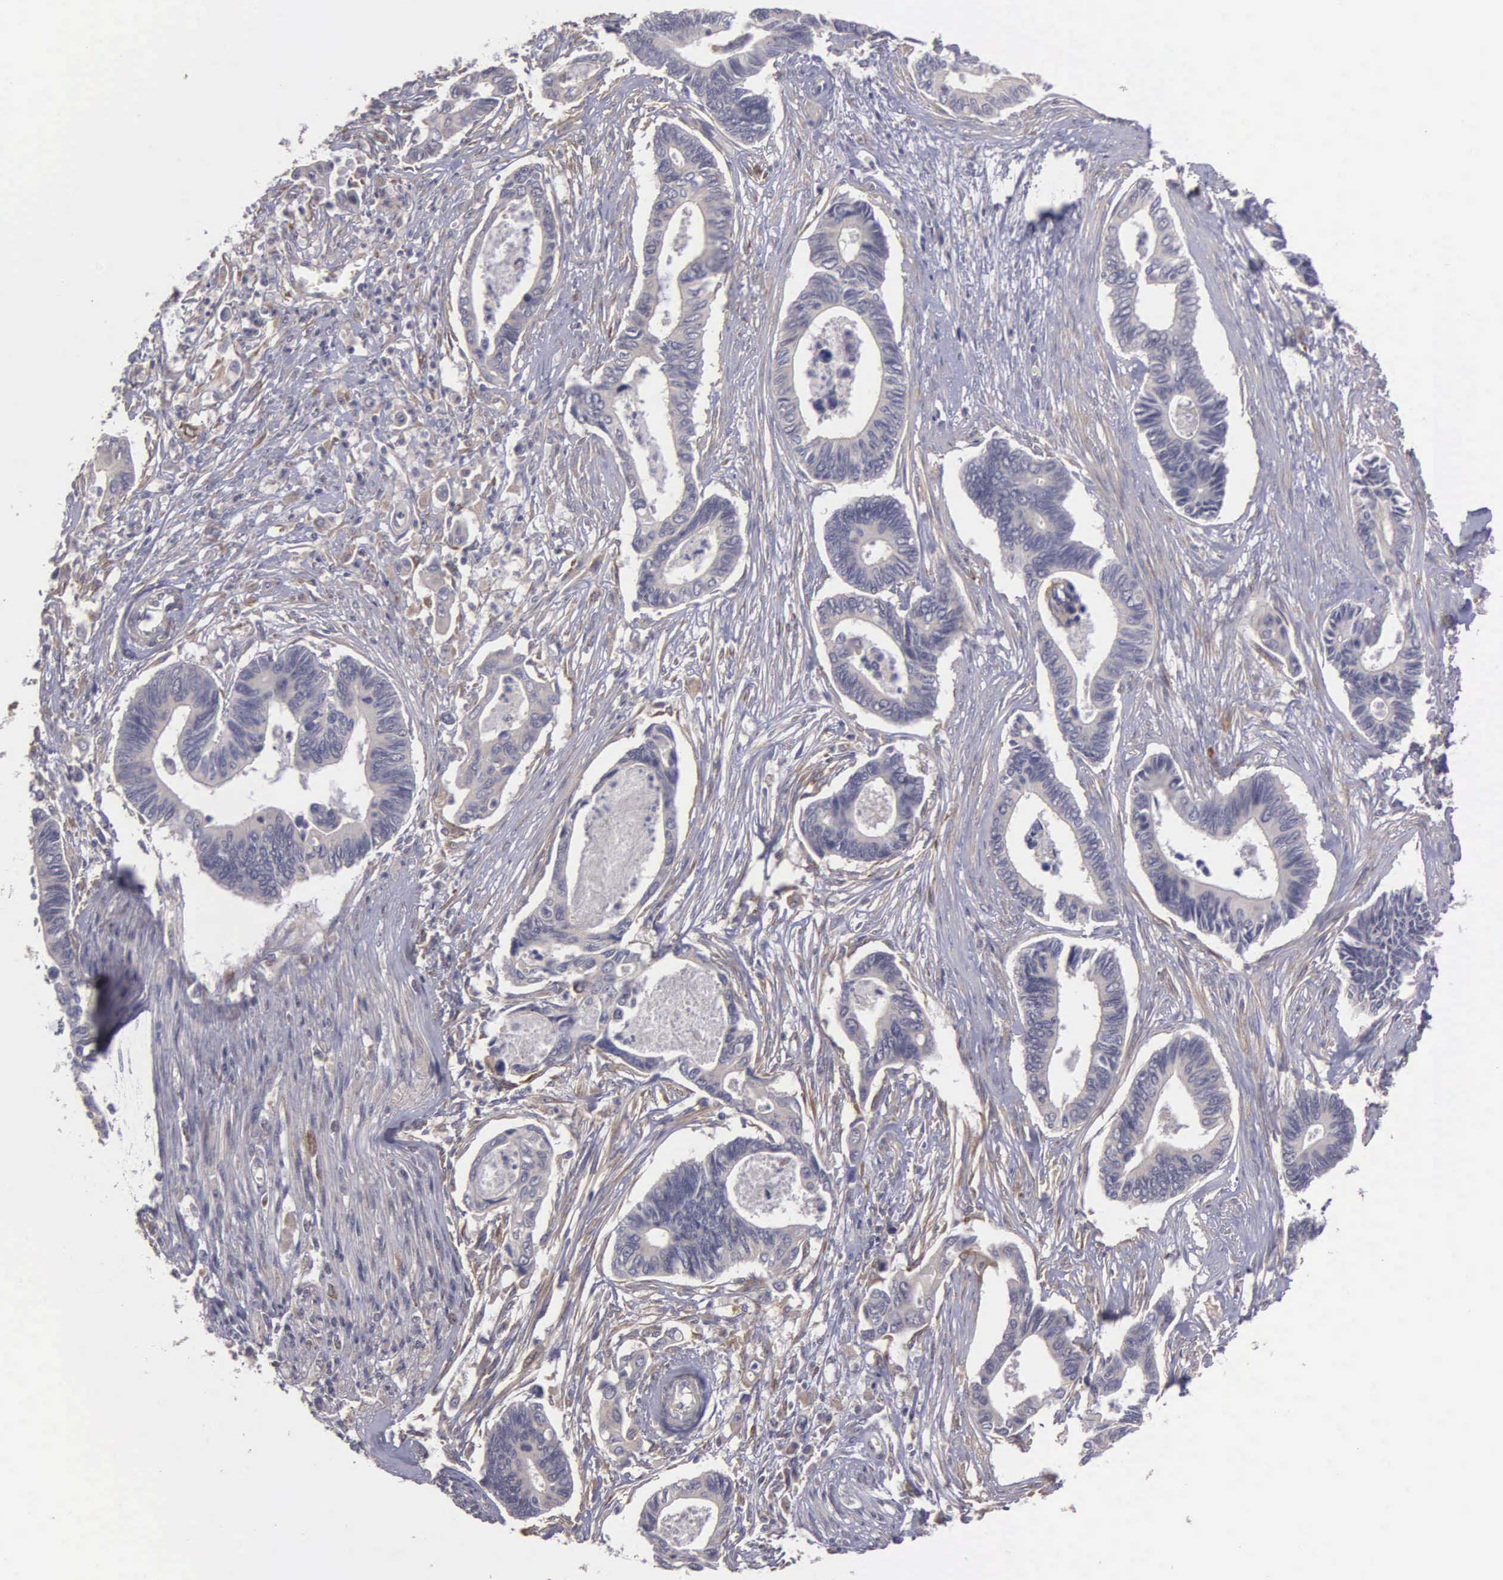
{"staining": {"intensity": "negative", "quantity": "none", "location": "none"}, "tissue": "pancreatic cancer", "cell_type": "Tumor cells", "image_type": "cancer", "snomed": [{"axis": "morphology", "description": "Adenocarcinoma, NOS"}, {"axis": "topography", "description": "Pancreas"}], "caption": "Immunohistochemical staining of adenocarcinoma (pancreatic) demonstrates no significant staining in tumor cells. The staining was performed using DAB (3,3'-diaminobenzidine) to visualize the protein expression in brown, while the nuclei were stained in blue with hematoxylin (Magnification: 20x).", "gene": "RTL10", "patient": {"sex": "female", "age": 70}}